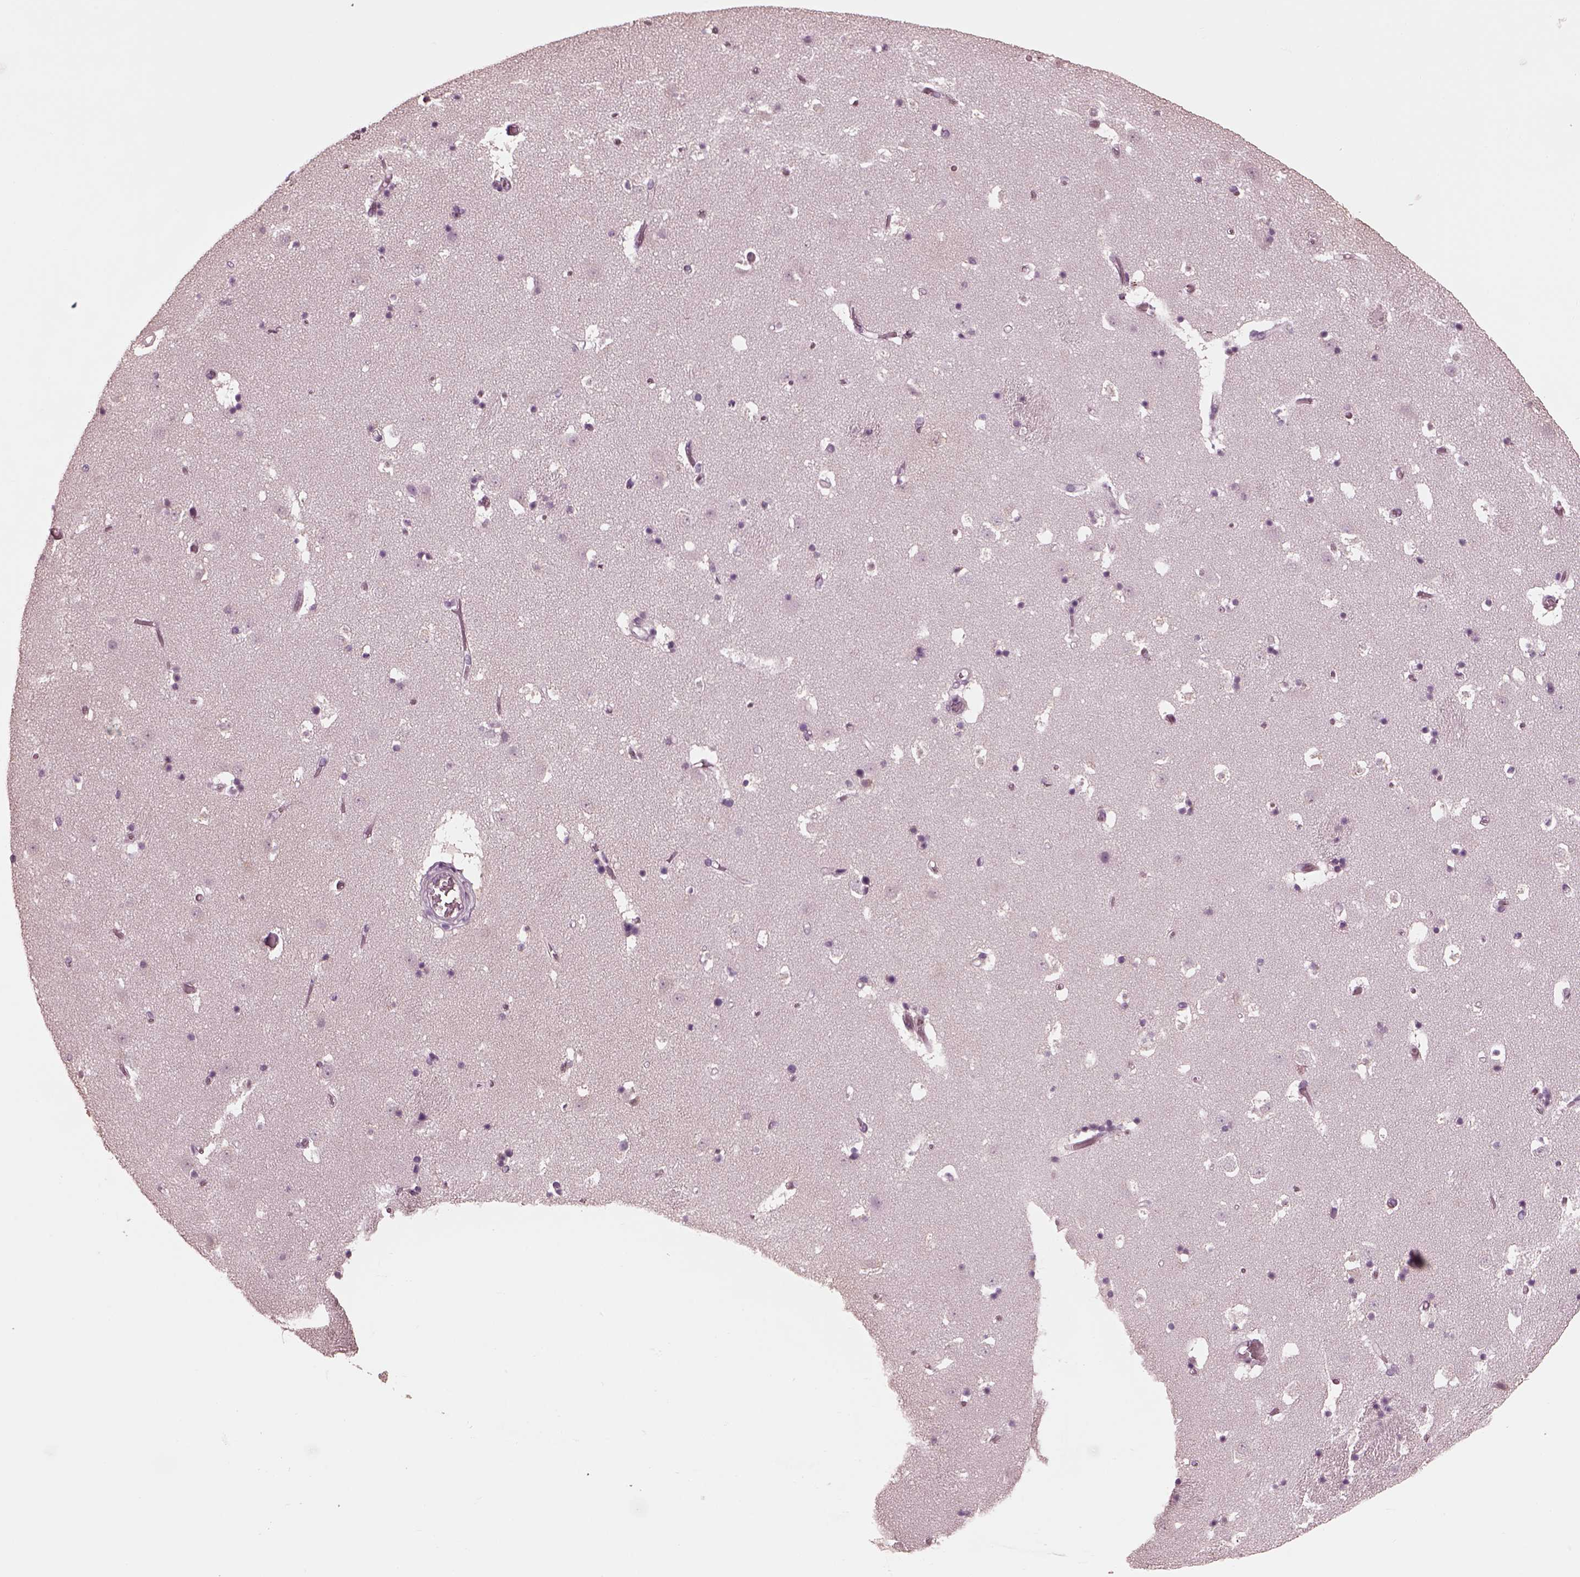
{"staining": {"intensity": "negative", "quantity": "none", "location": "none"}, "tissue": "caudate", "cell_type": "Glial cells", "image_type": "normal", "snomed": [{"axis": "morphology", "description": "Normal tissue, NOS"}, {"axis": "topography", "description": "Lateral ventricle wall"}], "caption": "Immunohistochemical staining of normal caudate reveals no significant staining in glial cells.", "gene": "TSKS", "patient": {"sex": "female", "age": 42}}